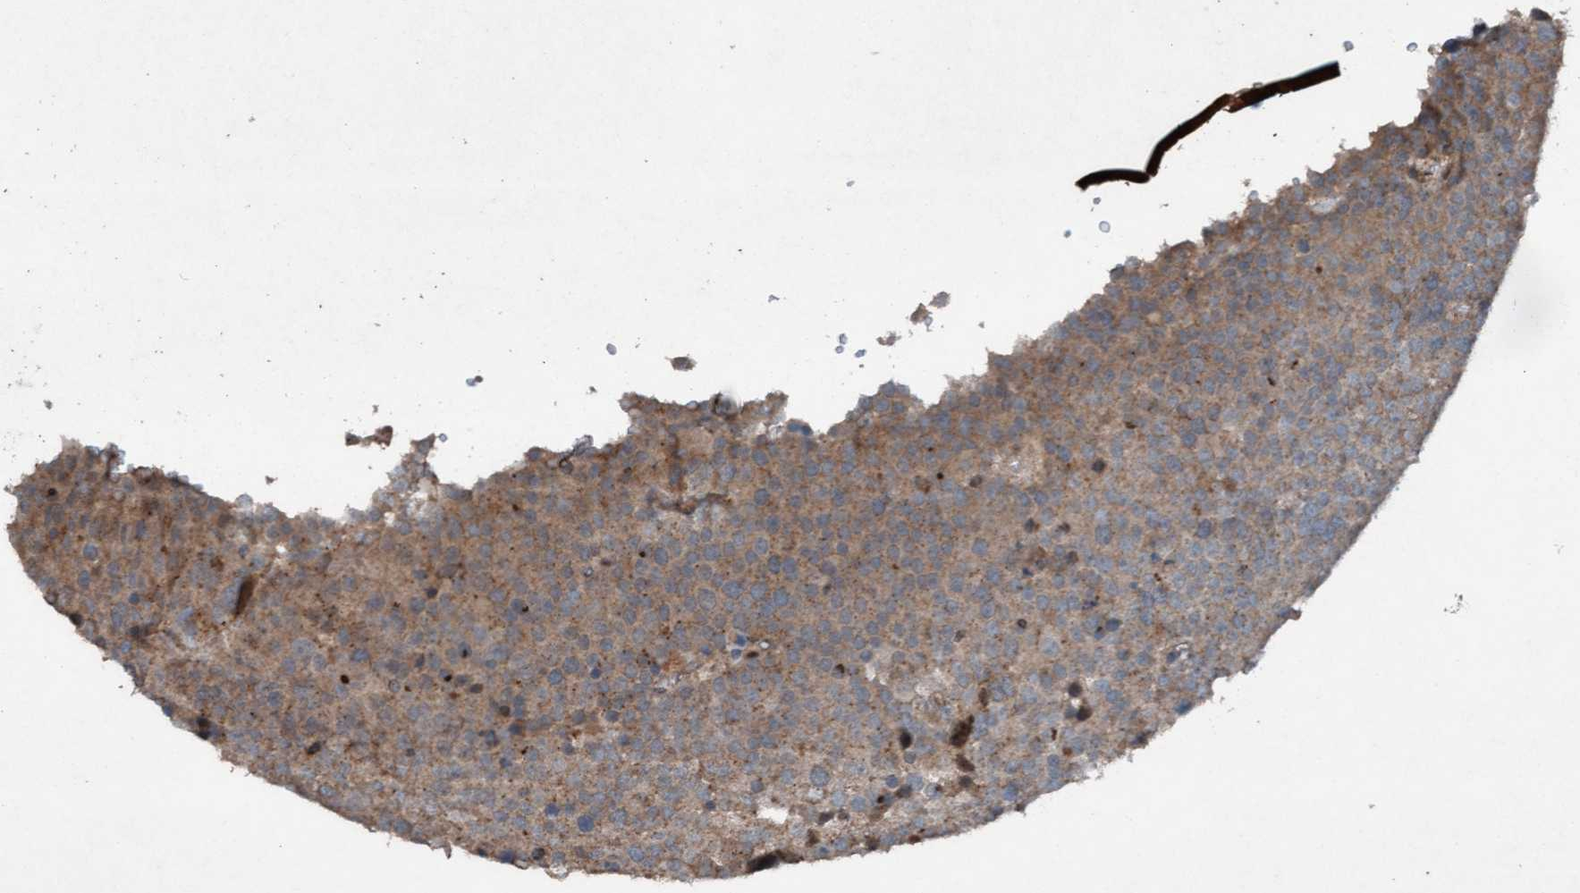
{"staining": {"intensity": "weak", "quantity": ">75%", "location": "cytoplasmic/membranous"}, "tissue": "testis cancer", "cell_type": "Tumor cells", "image_type": "cancer", "snomed": [{"axis": "morphology", "description": "Seminoma, NOS"}, {"axis": "topography", "description": "Testis"}], "caption": "Immunohistochemical staining of seminoma (testis) demonstrates low levels of weak cytoplasmic/membranous protein expression in about >75% of tumor cells.", "gene": "PLXNB2", "patient": {"sex": "male", "age": 71}}